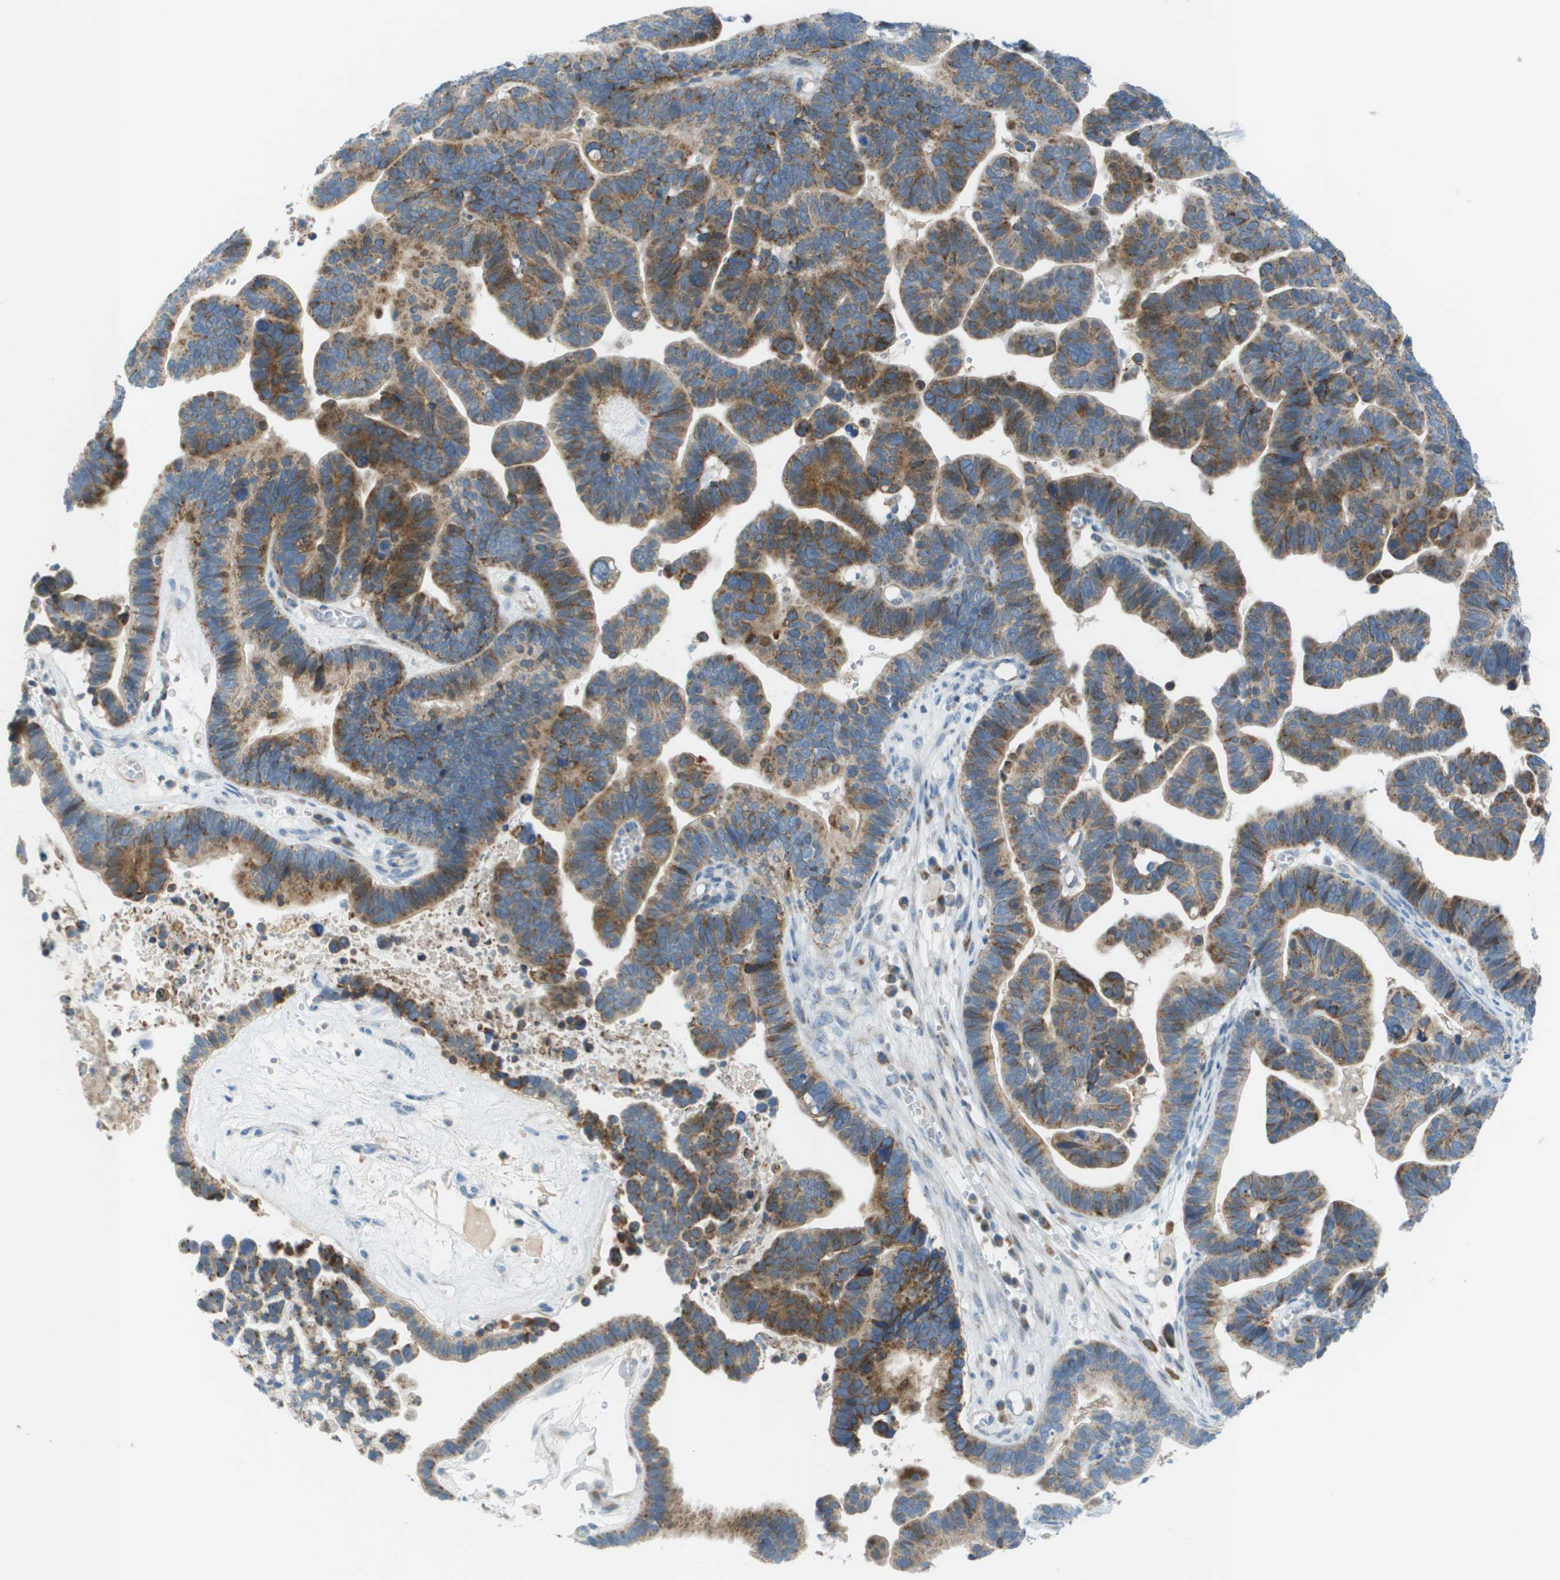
{"staining": {"intensity": "strong", "quantity": ">75%", "location": "cytoplasmic/membranous"}, "tissue": "ovarian cancer", "cell_type": "Tumor cells", "image_type": "cancer", "snomed": [{"axis": "morphology", "description": "Cystadenocarcinoma, serous, NOS"}, {"axis": "topography", "description": "Ovary"}], "caption": "This is an image of IHC staining of ovarian serous cystadenocarcinoma, which shows strong staining in the cytoplasmic/membranous of tumor cells.", "gene": "GALNT6", "patient": {"sex": "female", "age": 56}}